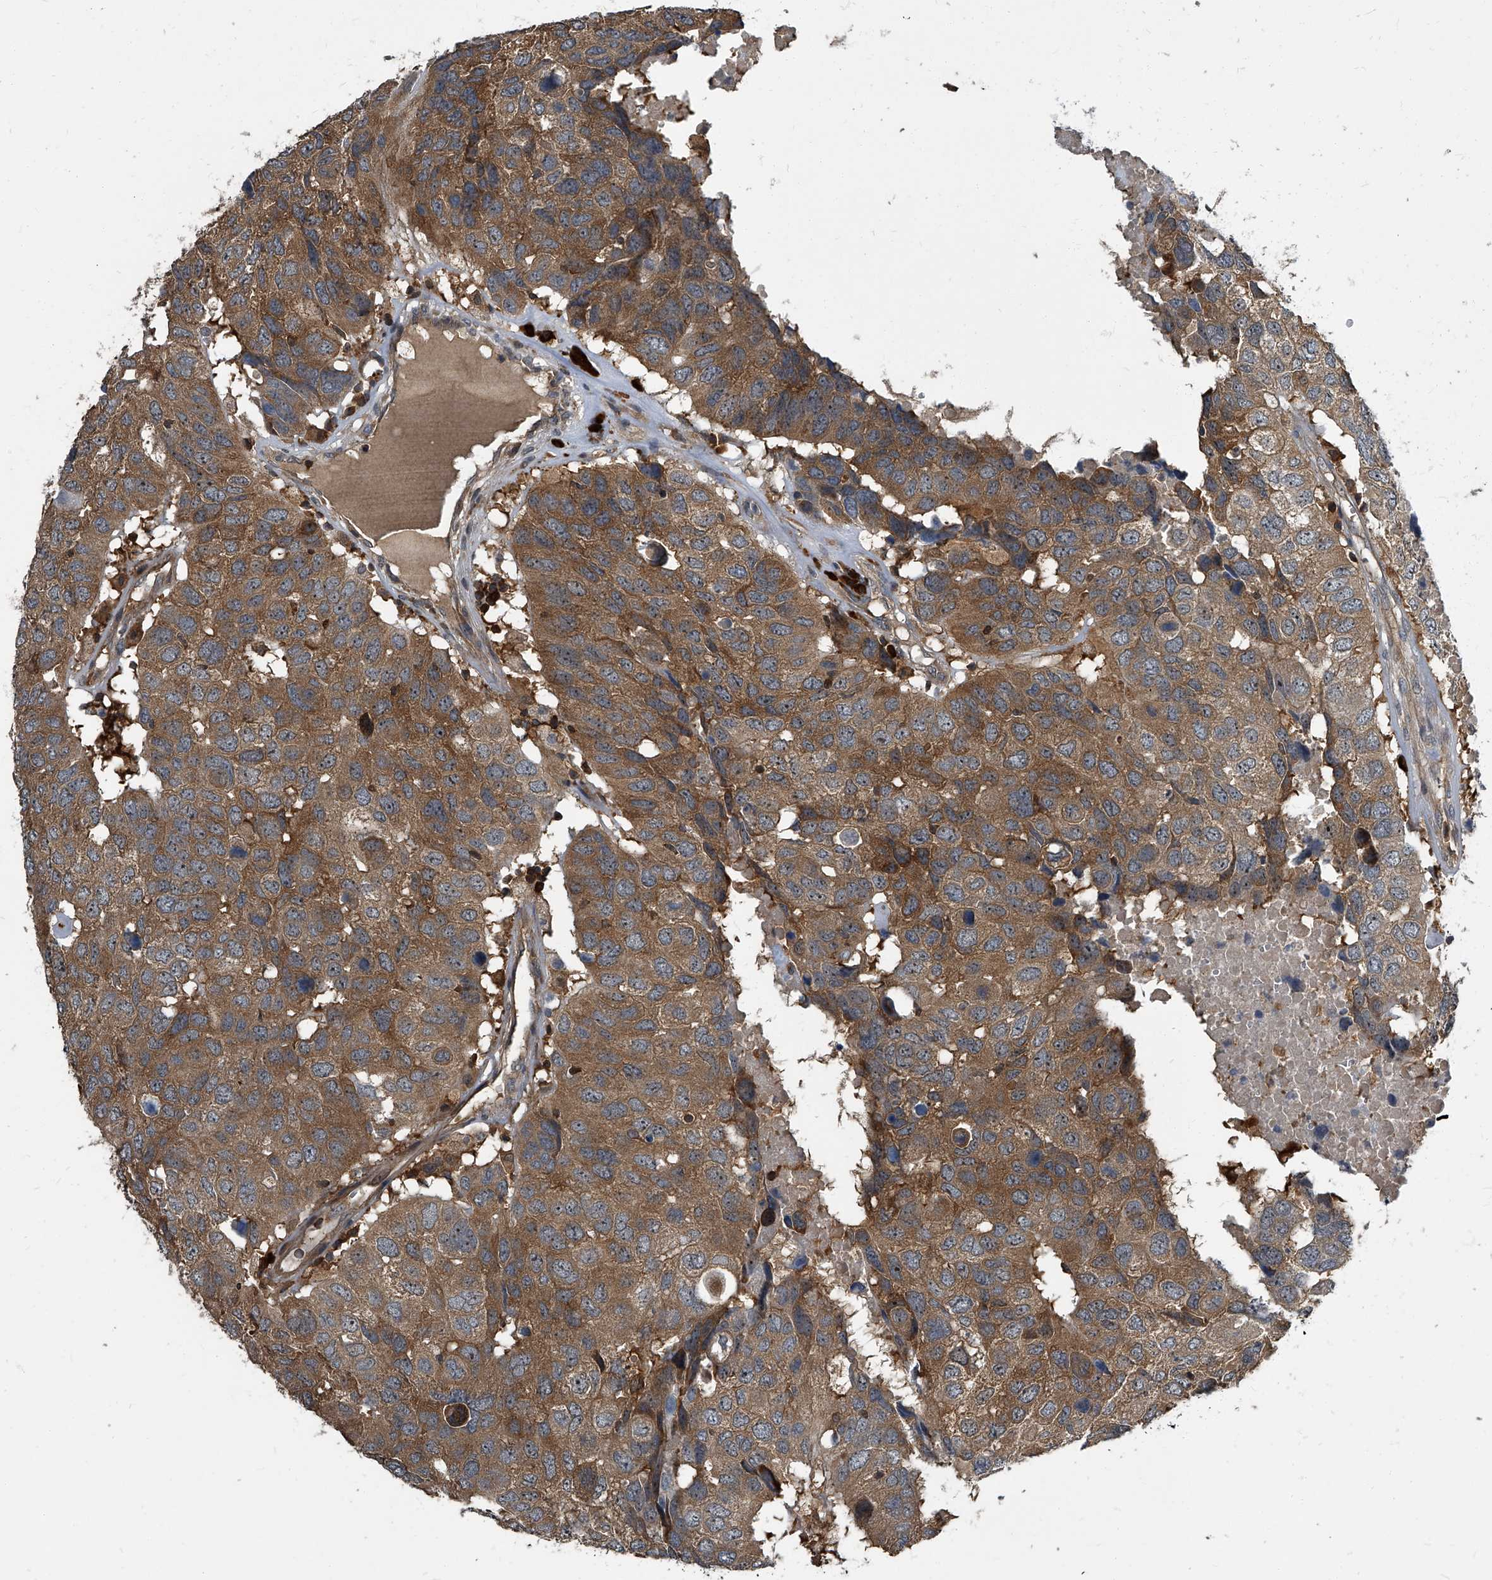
{"staining": {"intensity": "moderate", "quantity": ">75%", "location": "cytoplasmic/membranous"}, "tissue": "head and neck cancer", "cell_type": "Tumor cells", "image_type": "cancer", "snomed": [{"axis": "morphology", "description": "Squamous cell carcinoma, NOS"}, {"axis": "topography", "description": "Head-Neck"}], "caption": "A brown stain shows moderate cytoplasmic/membranous positivity of a protein in human squamous cell carcinoma (head and neck) tumor cells. (Brightfield microscopy of DAB IHC at high magnification).", "gene": "CDV3", "patient": {"sex": "male", "age": 66}}